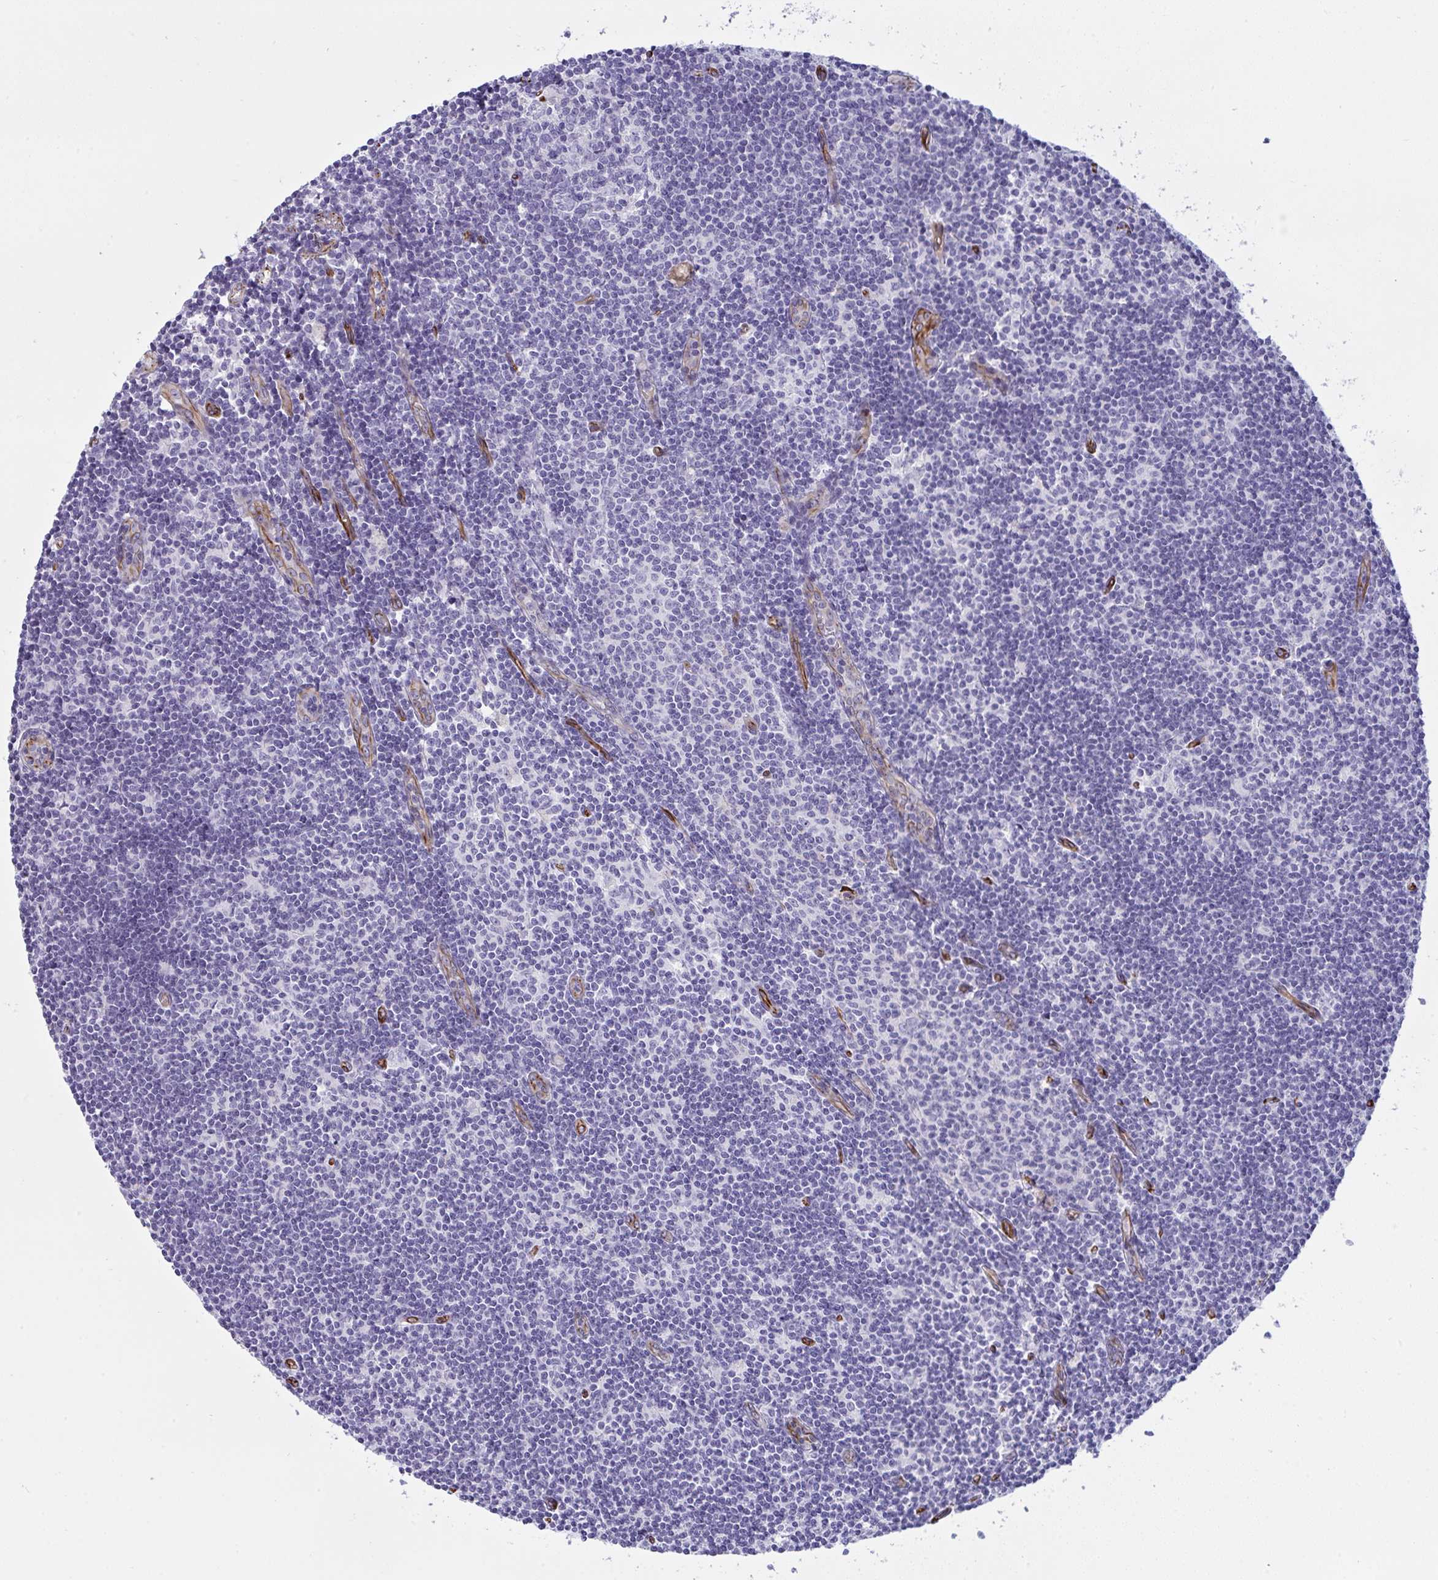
{"staining": {"intensity": "negative", "quantity": "none", "location": "none"}, "tissue": "lymph node", "cell_type": "Germinal center cells", "image_type": "normal", "snomed": [{"axis": "morphology", "description": "Normal tissue, NOS"}, {"axis": "topography", "description": "Lymph node"}], "caption": "Protein analysis of unremarkable lymph node reveals no significant positivity in germinal center cells.", "gene": "SLC35B1", "patient": {"sex": "female", "age": 31}}